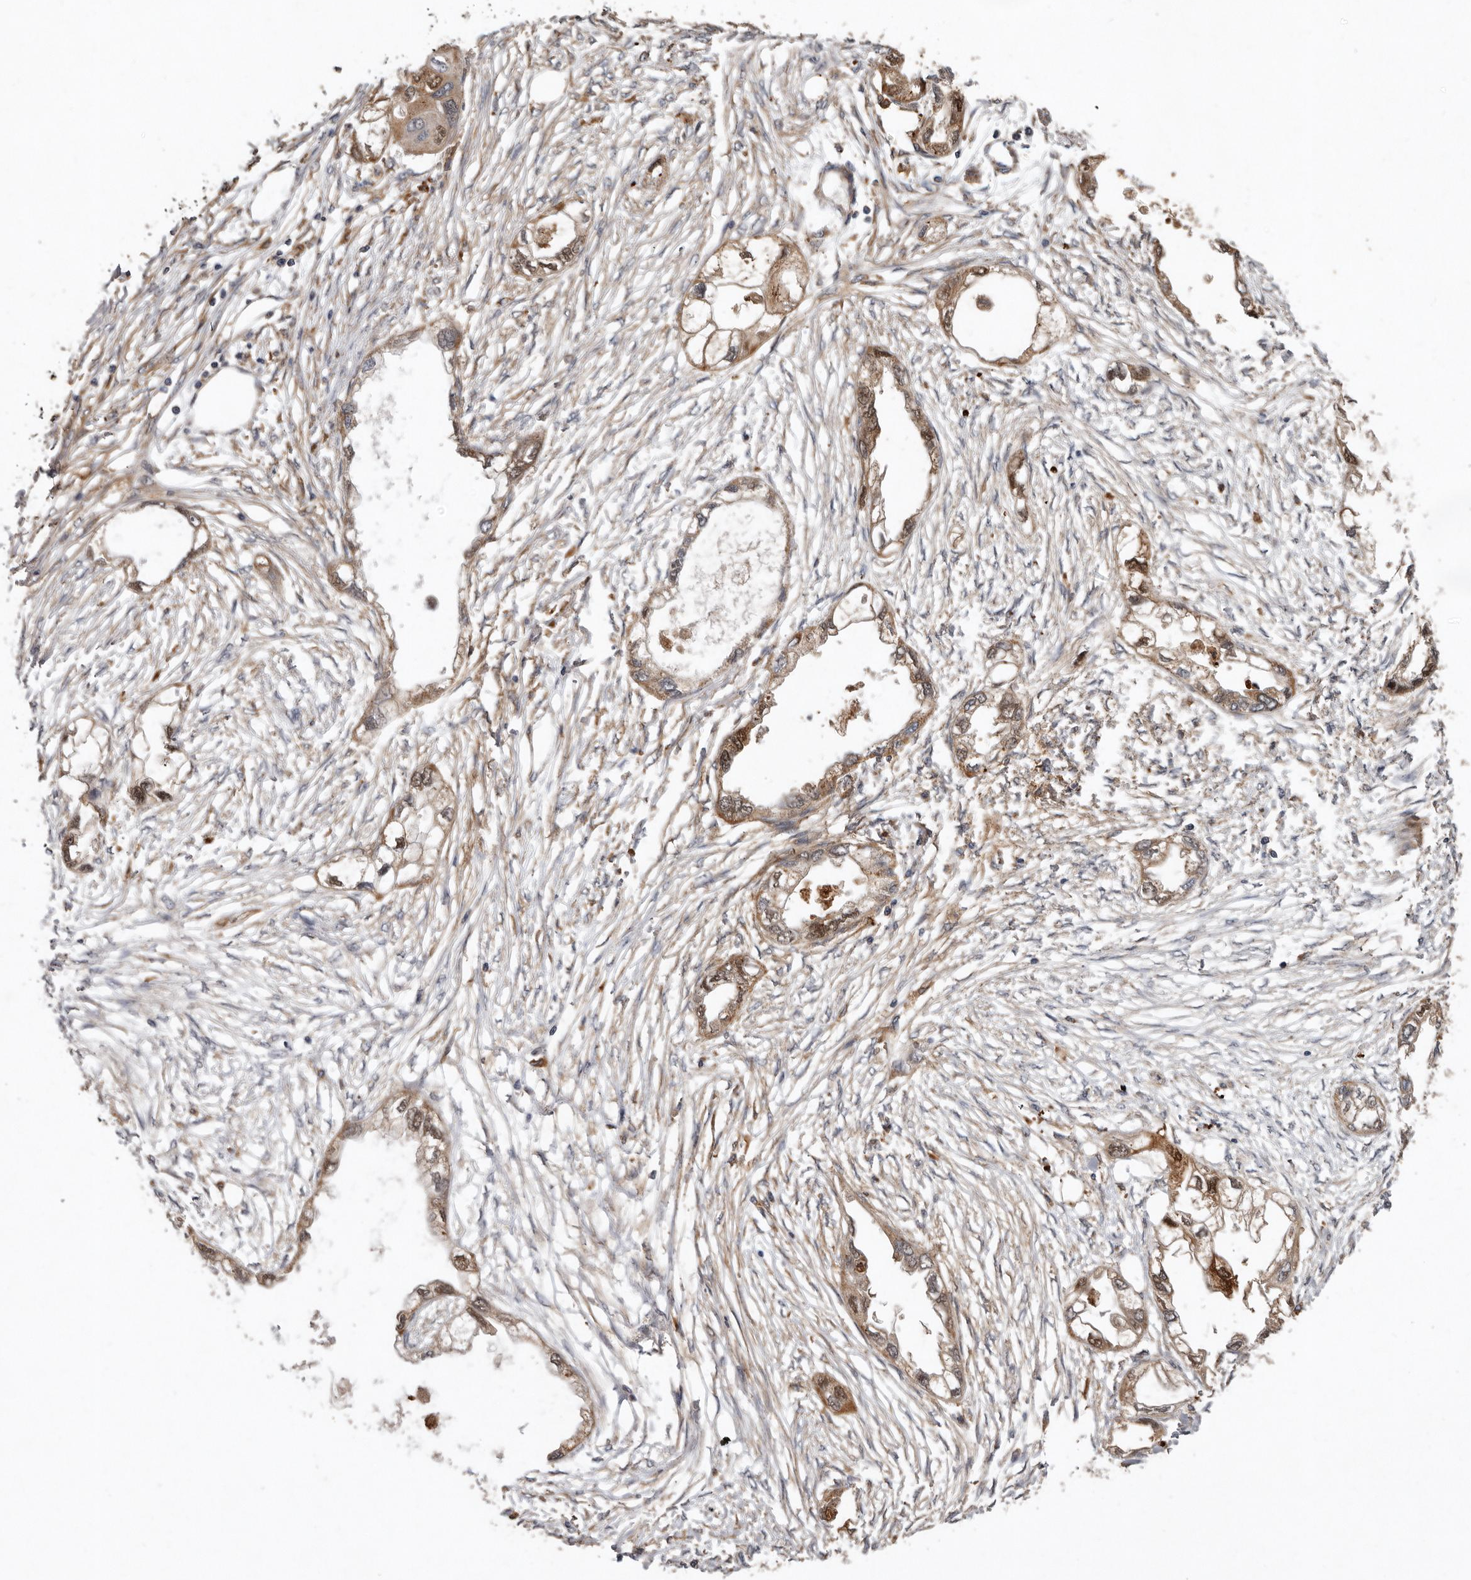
{"staining": {"intensity": "moderate", "quantity": ">75%", "location": "cytoplasmic/membranous,nuclear"}, "tissue": "endometrial cancer", "cell_type": "Tumor cells", "image_type": "cancer", "snomed": [{"axis": "morphology", "description": "Adenocarcinoma, NOS"}, {"axis": "morphology", "description": "Adenocarcinoma, metastatic, NOS"}, {"axis": "topography", "description": "Adipose tissue"}, {"axis": "topography", "description": "Endometrium"}], "caption": "This micrograph demonstrates endometrial adenocarcinoma stained with IHC to label a protein in brown. The cytoplasmic/membranous and nuclear of tumor cells show moderate positivity for the protein. Nuclei are counter-stained blue.", "gene": "GOT1L1", "patient": {"sex": "female", "age": 67}}